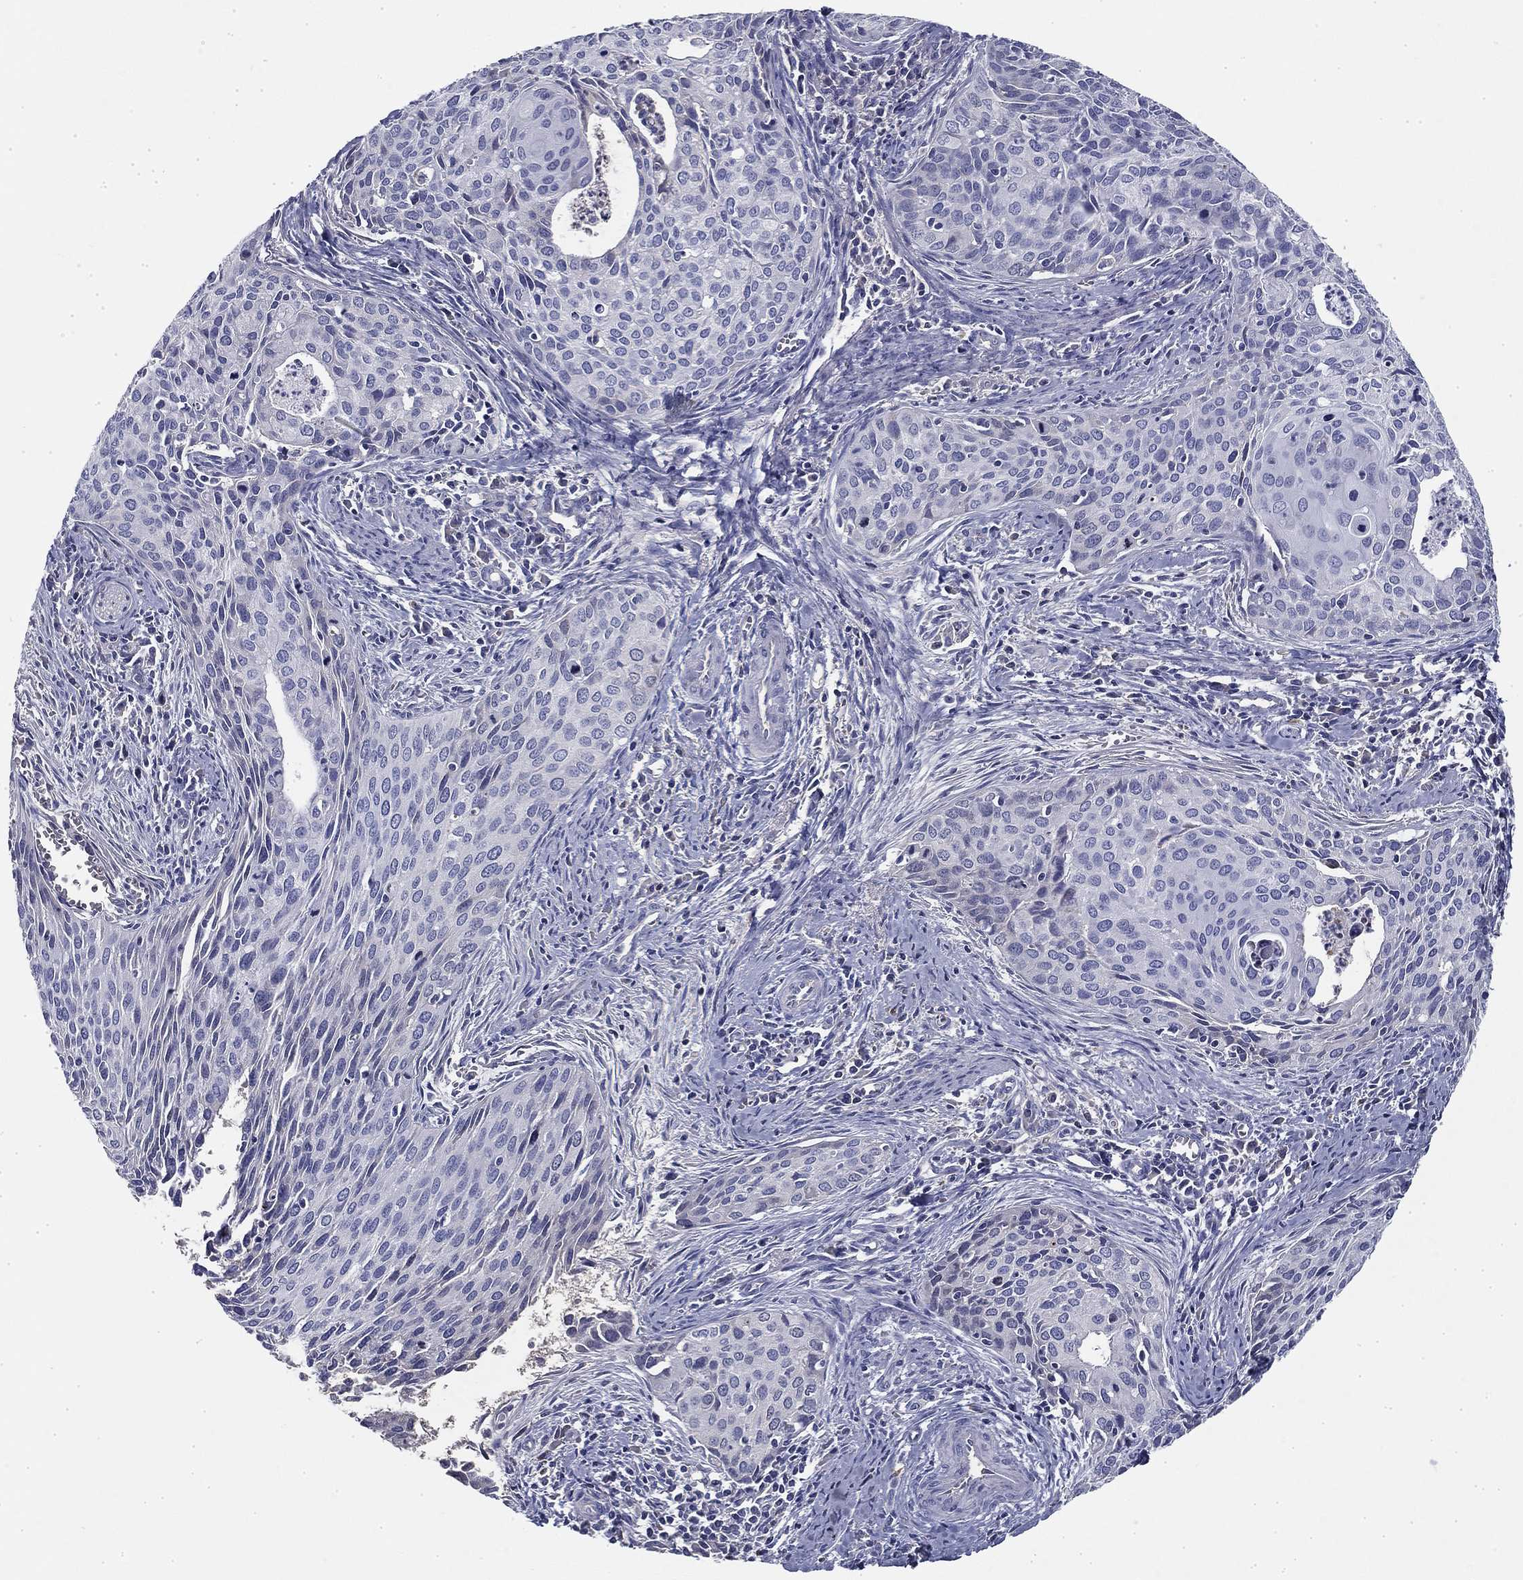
{"staining": {"intensity": "negative", "quantity": "none", "location": "none"}, "tissue": "cervical cancer", "cell_type": "Tumor cells", "image_type": "cancer", "snomed": [{"axis": "morphology", "description": "Squamous cell carcinoma, NOS"}, {"axis": "topography", "description": "Cervix"}], "caption": "This is an immunohistochemistry (IHC) photomicrograph of squamous cell carcinoma (cervical). There is no staining in tumor cells.", "gene": "CPLX4", "patient": {"sex": "female", "age": 29}}